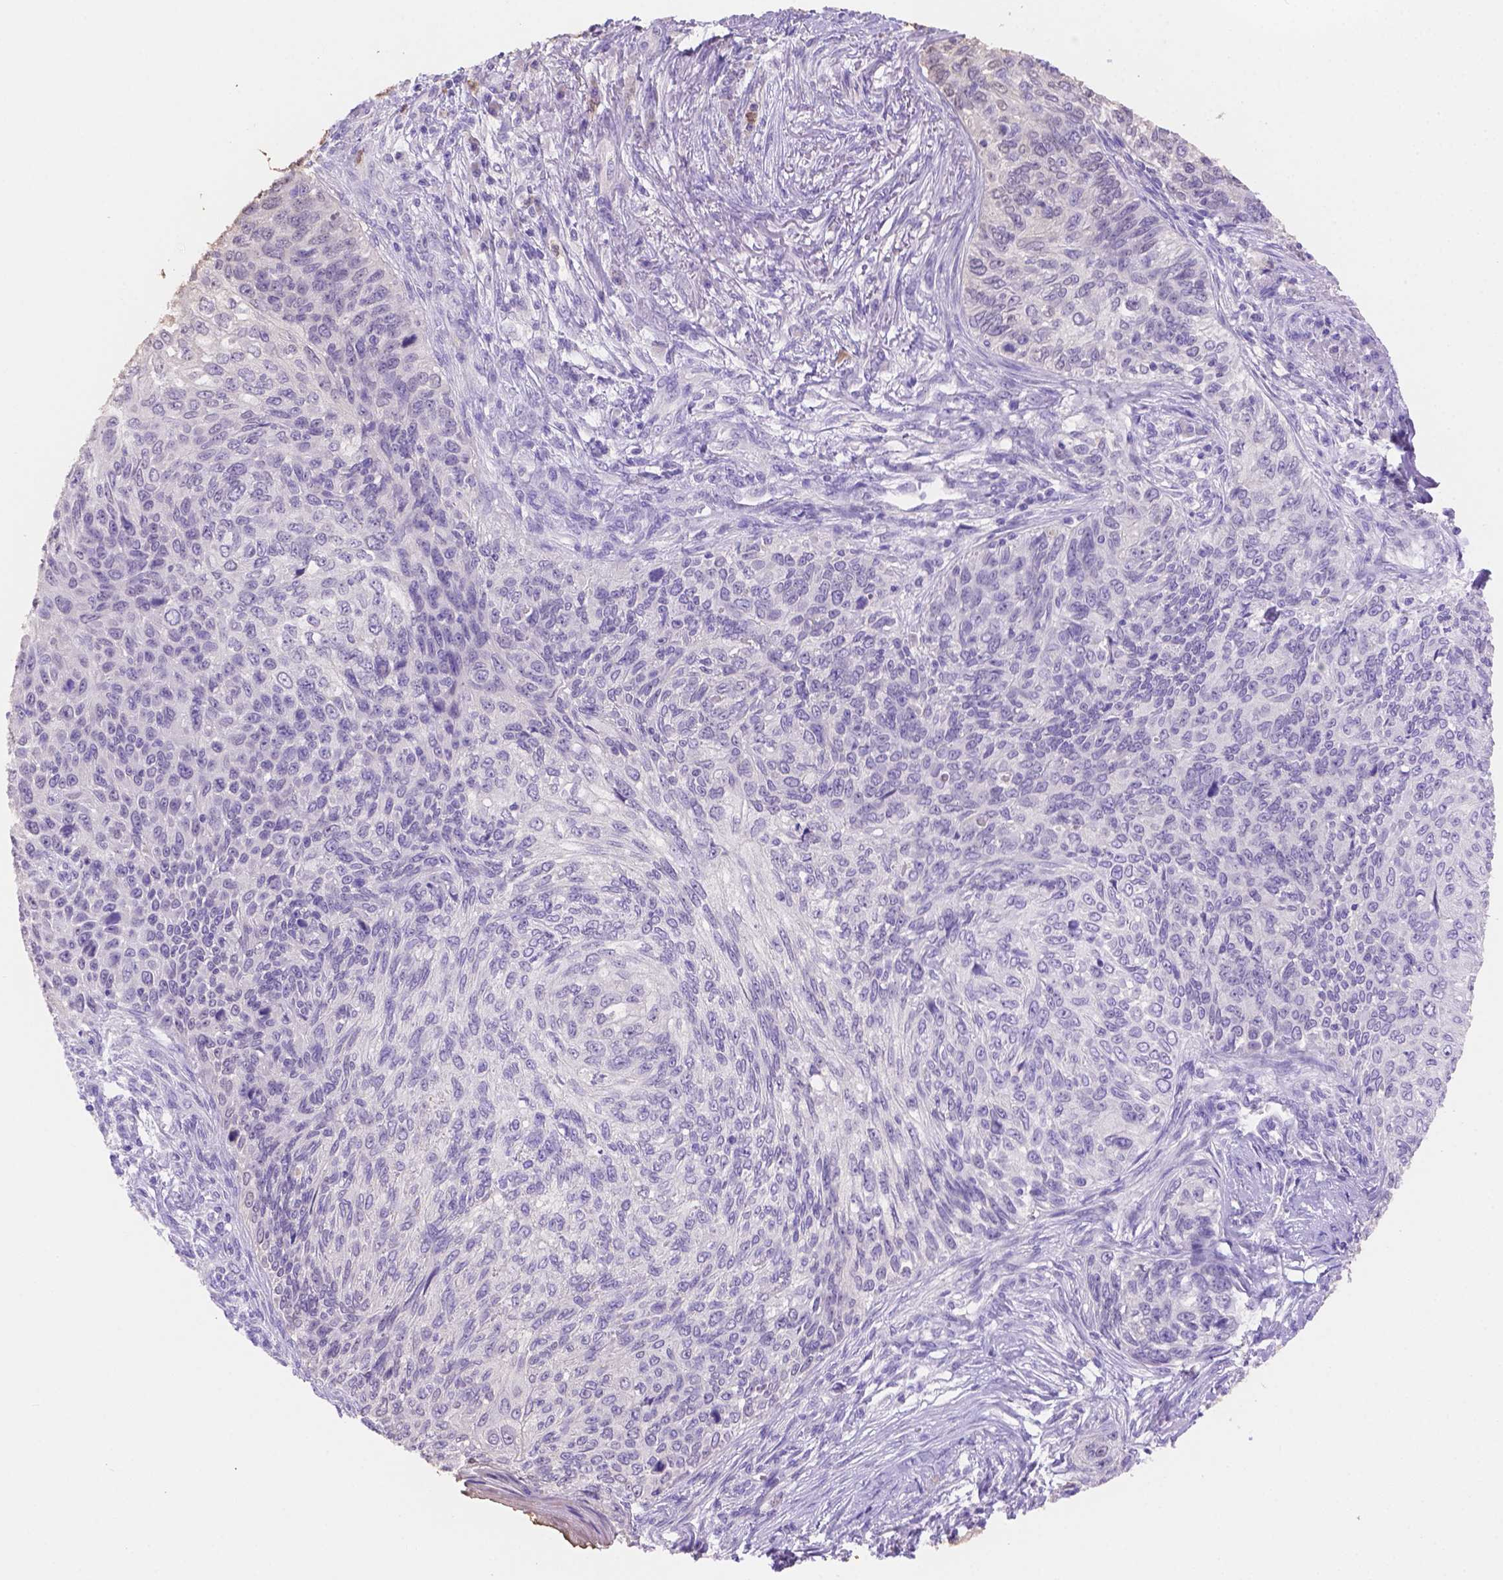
{"staining": {"intensity": "negative", "quantity": "none", "location": "none"}, "tissue": "skin cancer", "cell_type": "Tumor cells", "image_type": "cancer", "snomed": [{"axis": "morphology", "description": "Squamous cell carcinoma, NOS"}, {"axis": "topography", "description": "Skin"}], "caption": "An IHC photomicrograph of skin squamous cell carcinoma is shown. There is no staining in tumor cells of skin squamous cell carcinoma. The staining was performed using DAB to visualize the protein expression in brown, while the nuclei were stained in blue with hematoxylin (Magnification: 20x).", "gene": "NXPE2", "patient": {"sex": "male", "age": 92}}